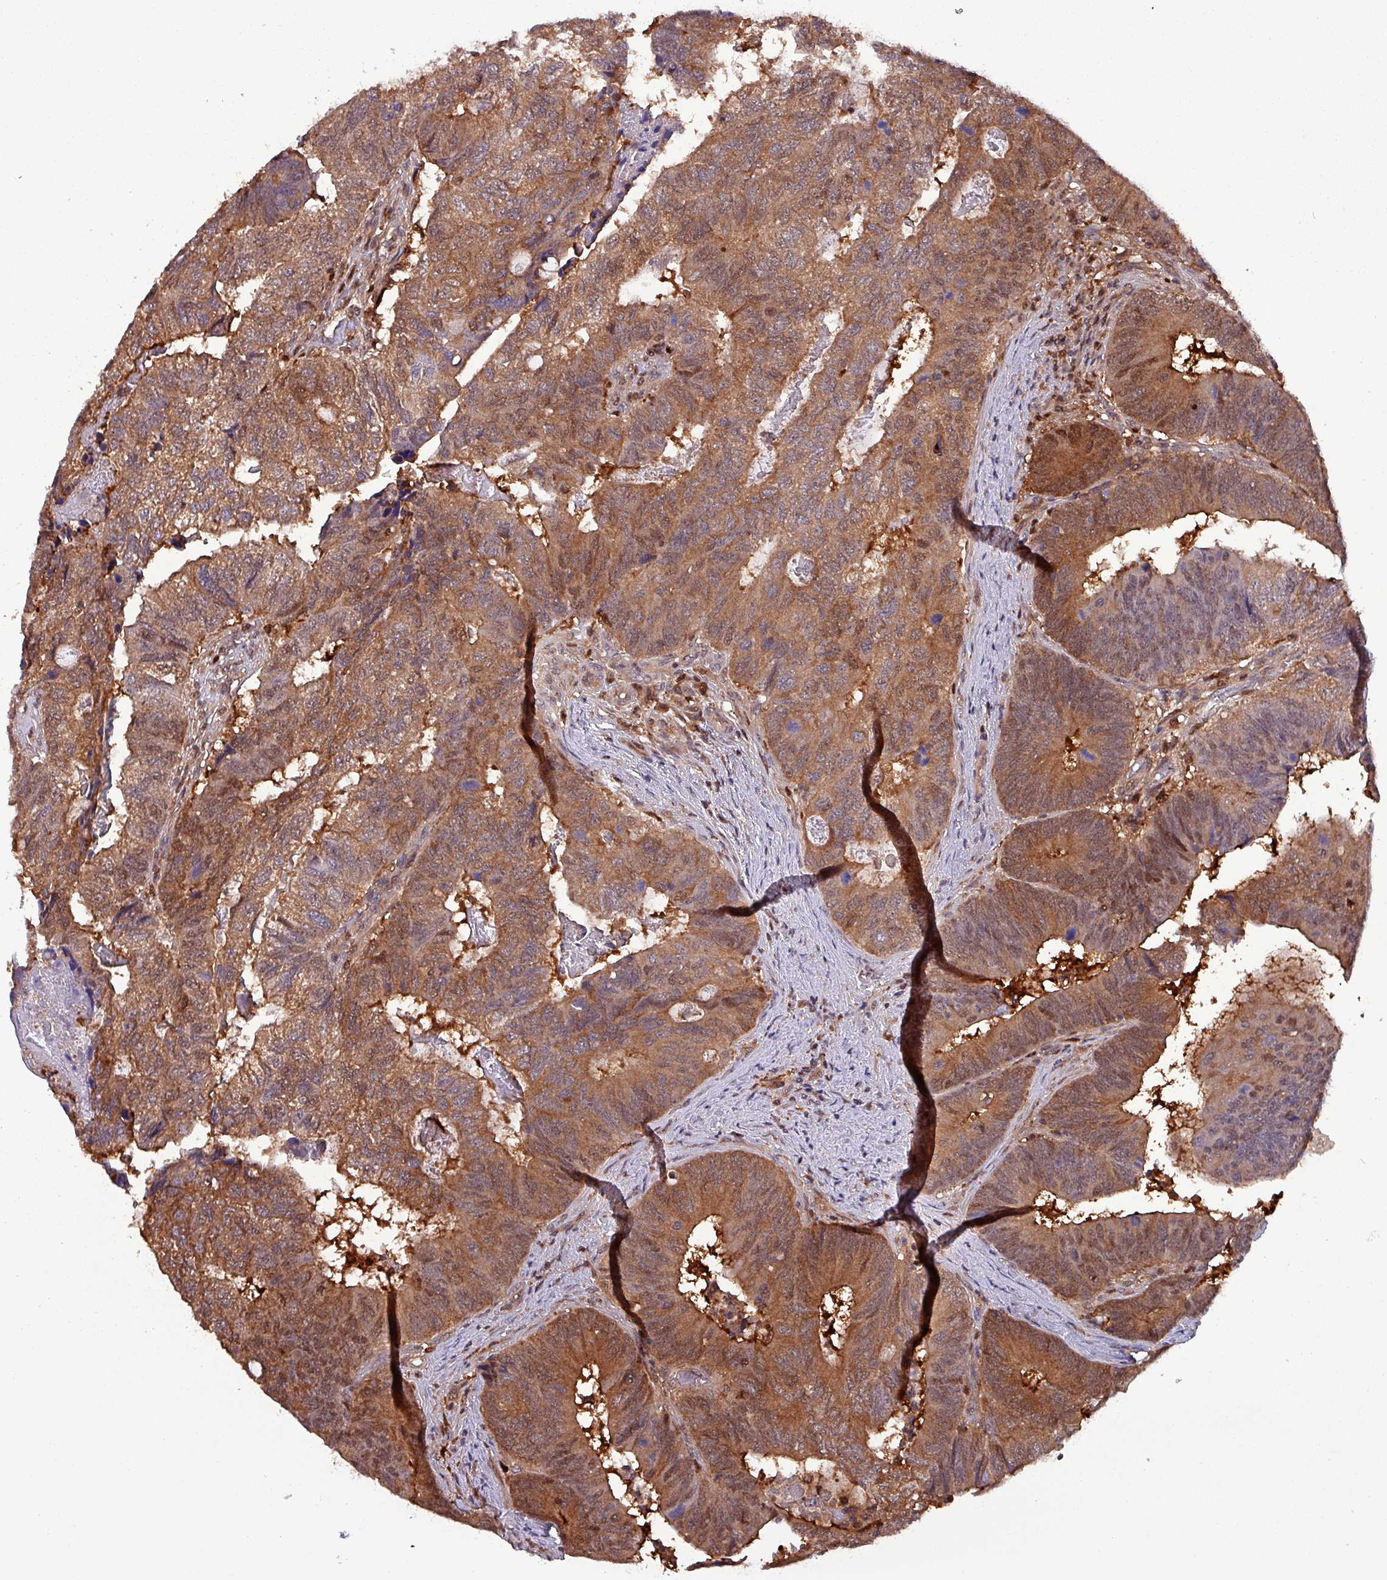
{"staining": {"intensity": "moderate", "quantity": ">75%", "location": "cytoplasmic/membranous,nuclear"}, "tissue": "colorectal cancer", "cell_type": "Tumor cells", "image_type": "cancer", "snomed": [{"axis": "morphology", "description": "Adenocarcinoma, NOS"}, {"axis": "topography", "description": "Colon"}], "caption": "This is a micrograph of immunohistochemistry (IHC) staining of colorectal cancer, which shows moderate staining in the cytoplasmic/membranous and nuclear of tumor cells.", "gene": "PSMB8", "patient": {"sex": "female", "age": 67}}